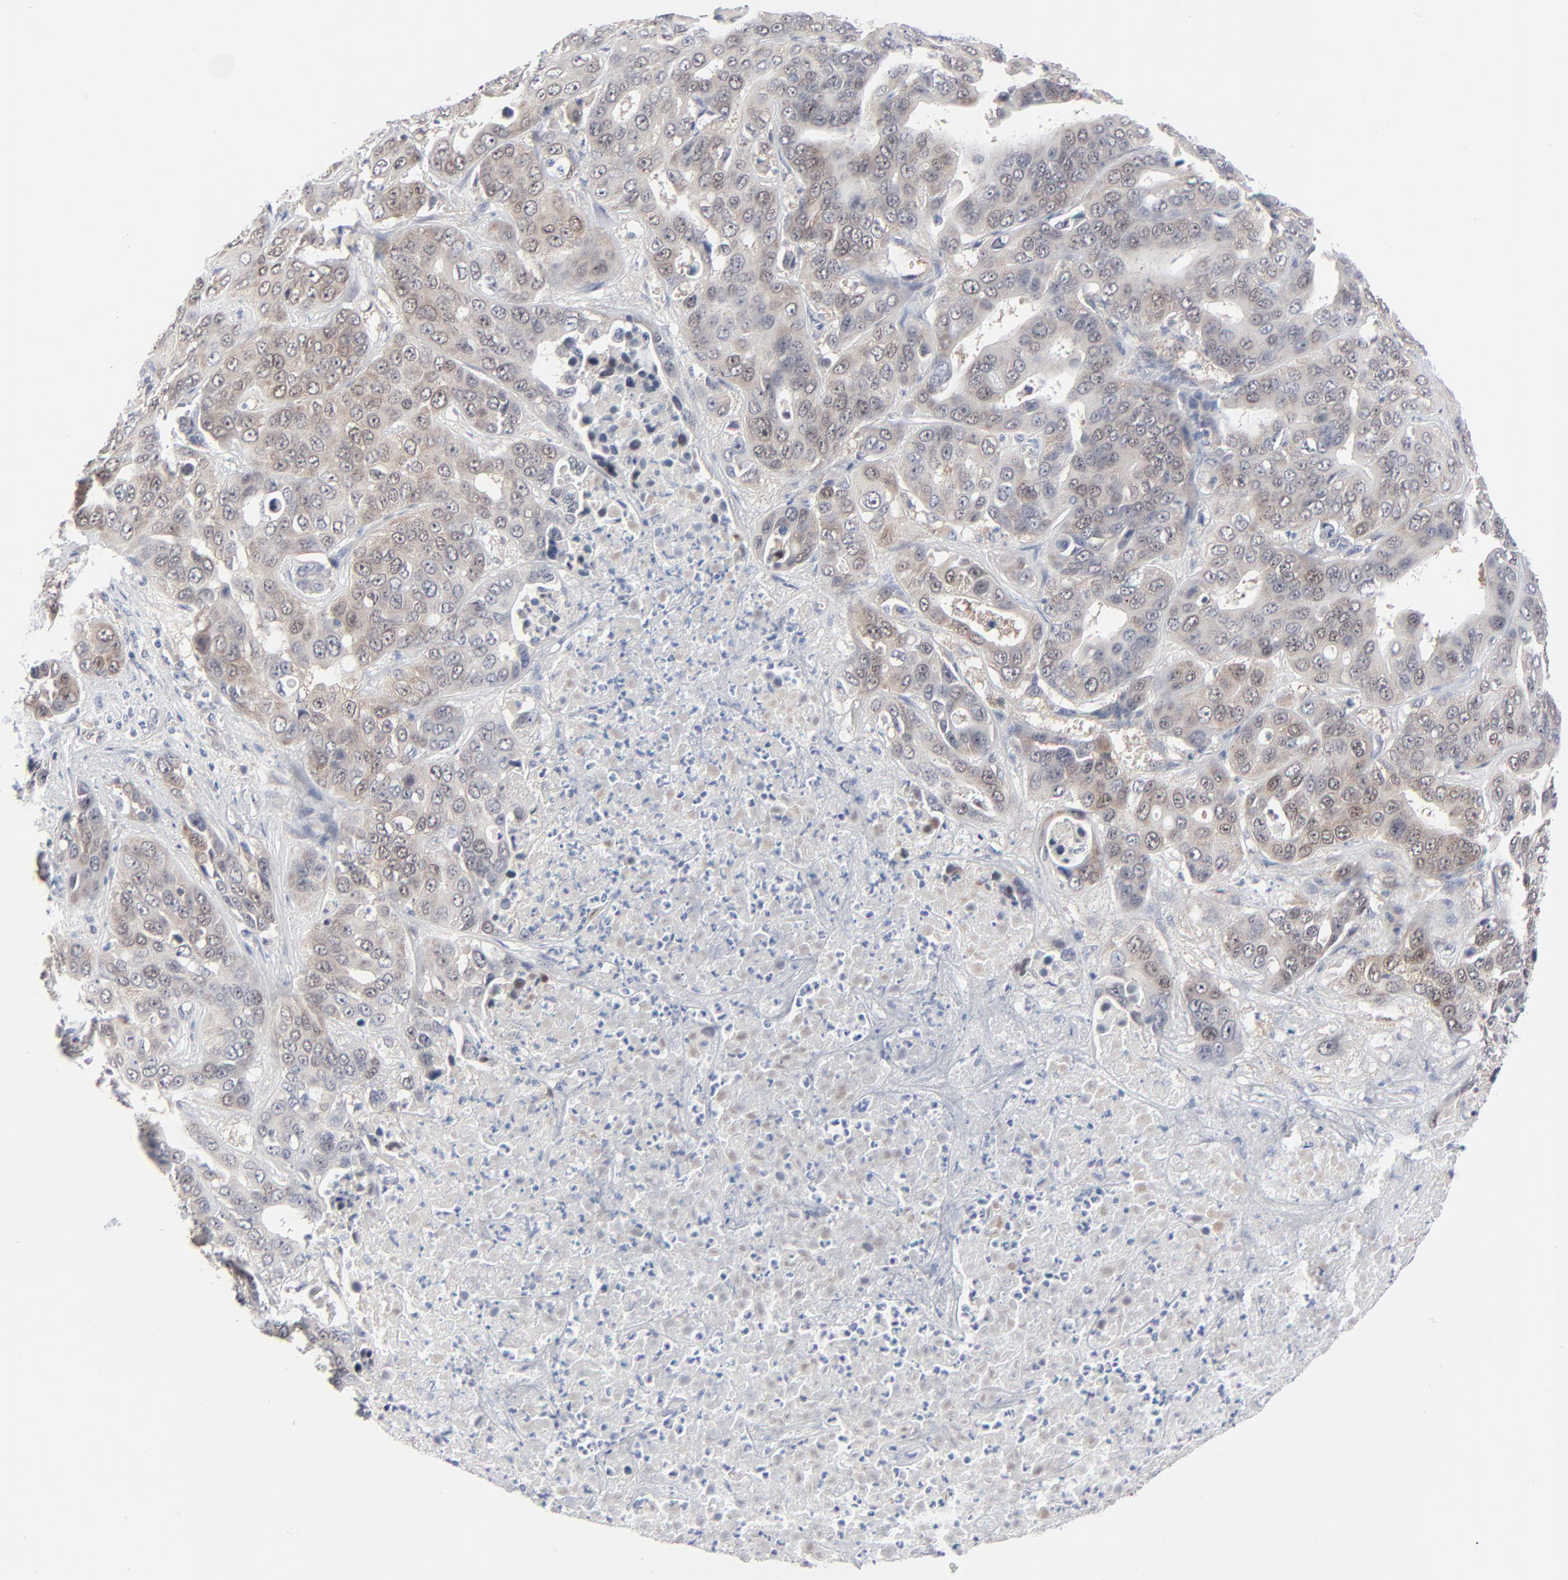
{"staining": {"intensity": "weak", "quantity": "25%-75%", "location": "cytoplasmic/membranous"}, "tissue": "liver cancer", "cell_type": "Tumor cells", "image_type": "cancer", "snomed": [{"axis": "morphology", "description": "Cholangiocarcinoma"}, {"axis": "topography", "description": "Liver"}], "caption": "Protein analysis of liver cholangiocarcinoma tissue shows weak cytoplasmic/membranous staining in about 25%-75% of tumor cells.", "gene": "RPS6KB1", "patient": {"sex": "female", "age": 52}}